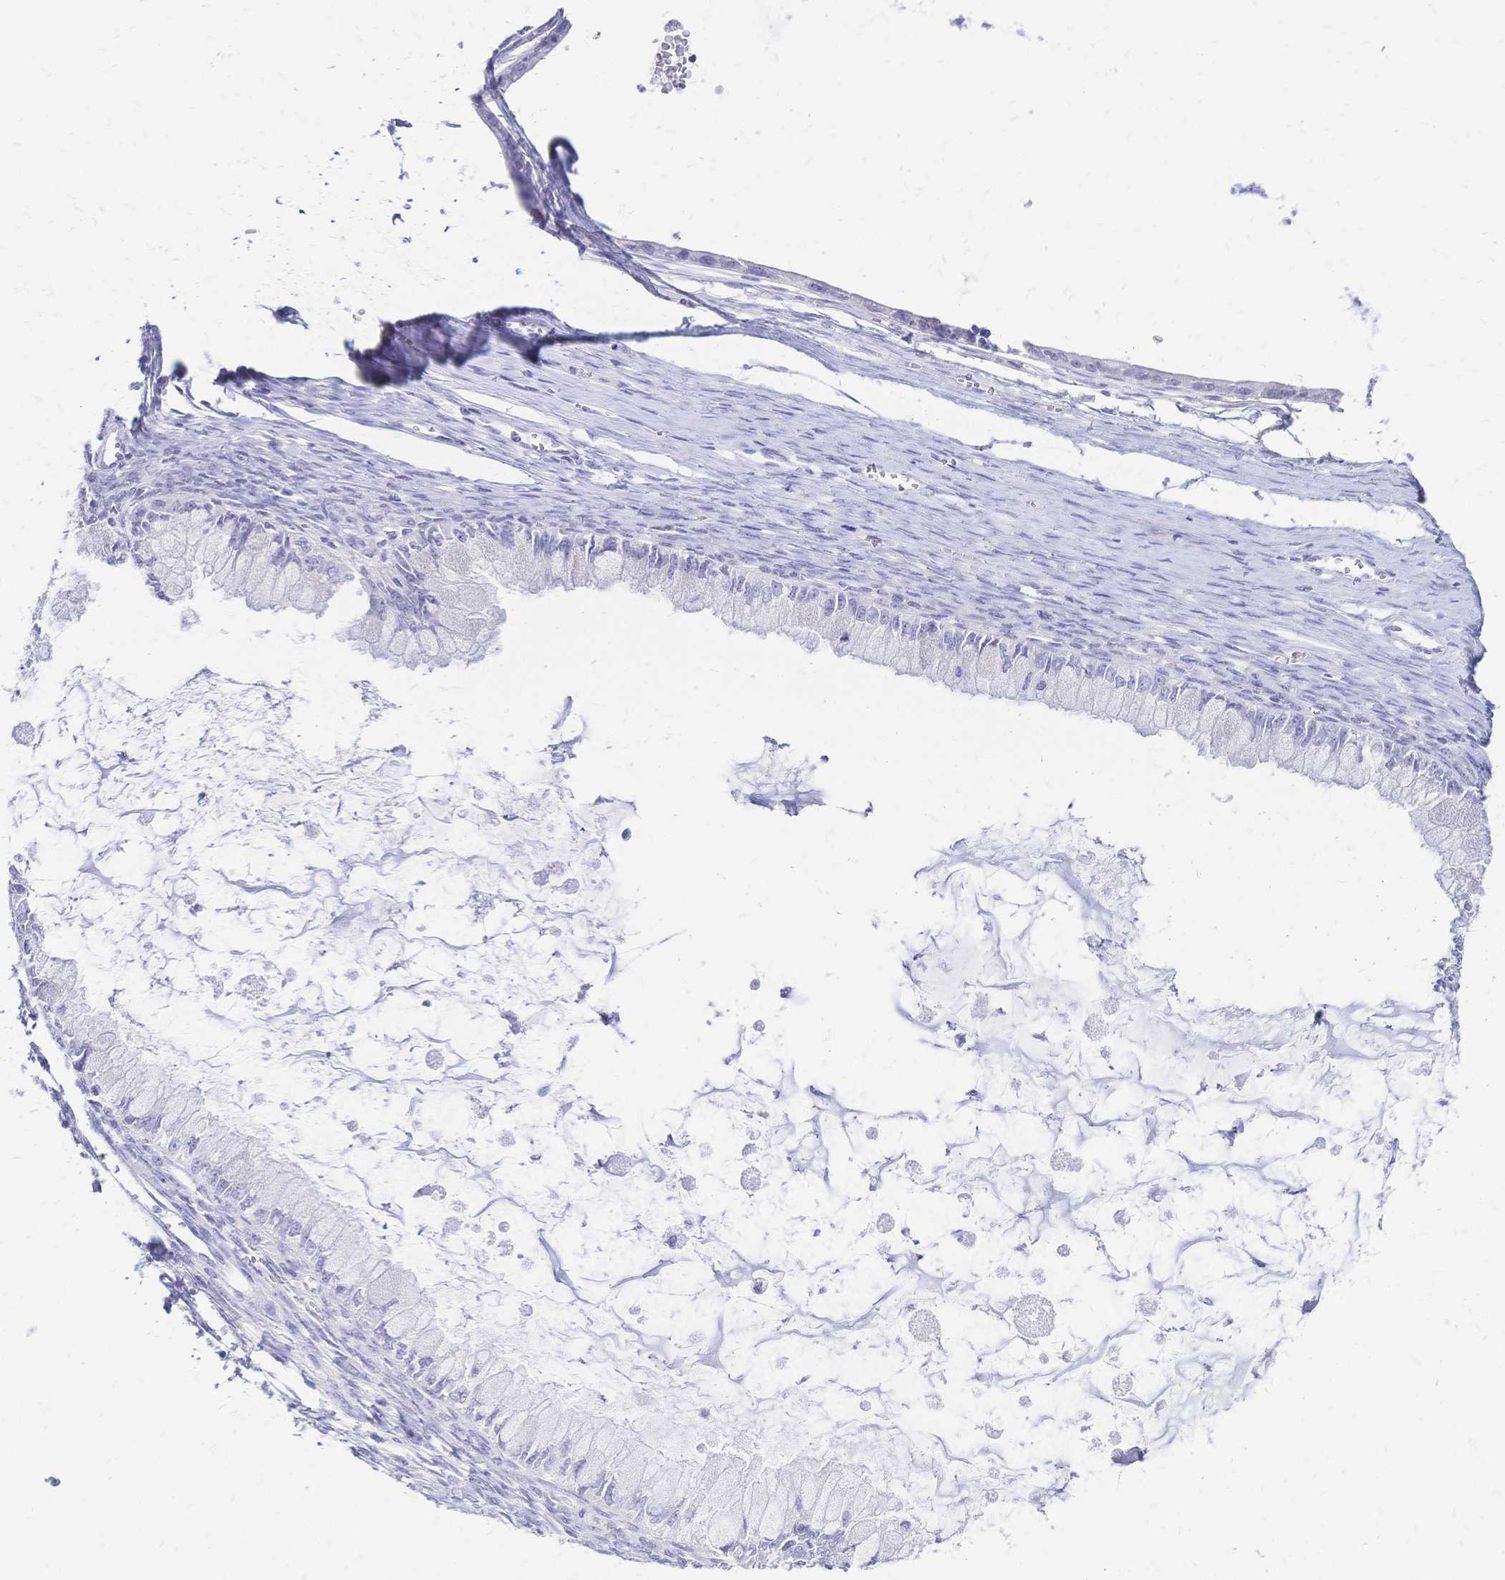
{"staining": {"intensity": "negative", "quantity": "none", "location": "none"}, "tissue": "ovarian cancer", "cell_type": "Tumor cells", "image_type": "cancer", "snomed": [{"axis": "morphology", "description": "Cystadenocarcinoma, mucinous, NOS"}, {"axis": "topography", "description": "Ovary"}], "caption": "IHC micrograph of neoplastic tissue: ovarian cancer (mucinous cystadenocarcinoma) stained with DAB (3,3'-diaminobenzidine) exhibits no significant protein staining in tumor cells.", "gene": "FA2H", "patient": {"sex": "female", "age": 34}}